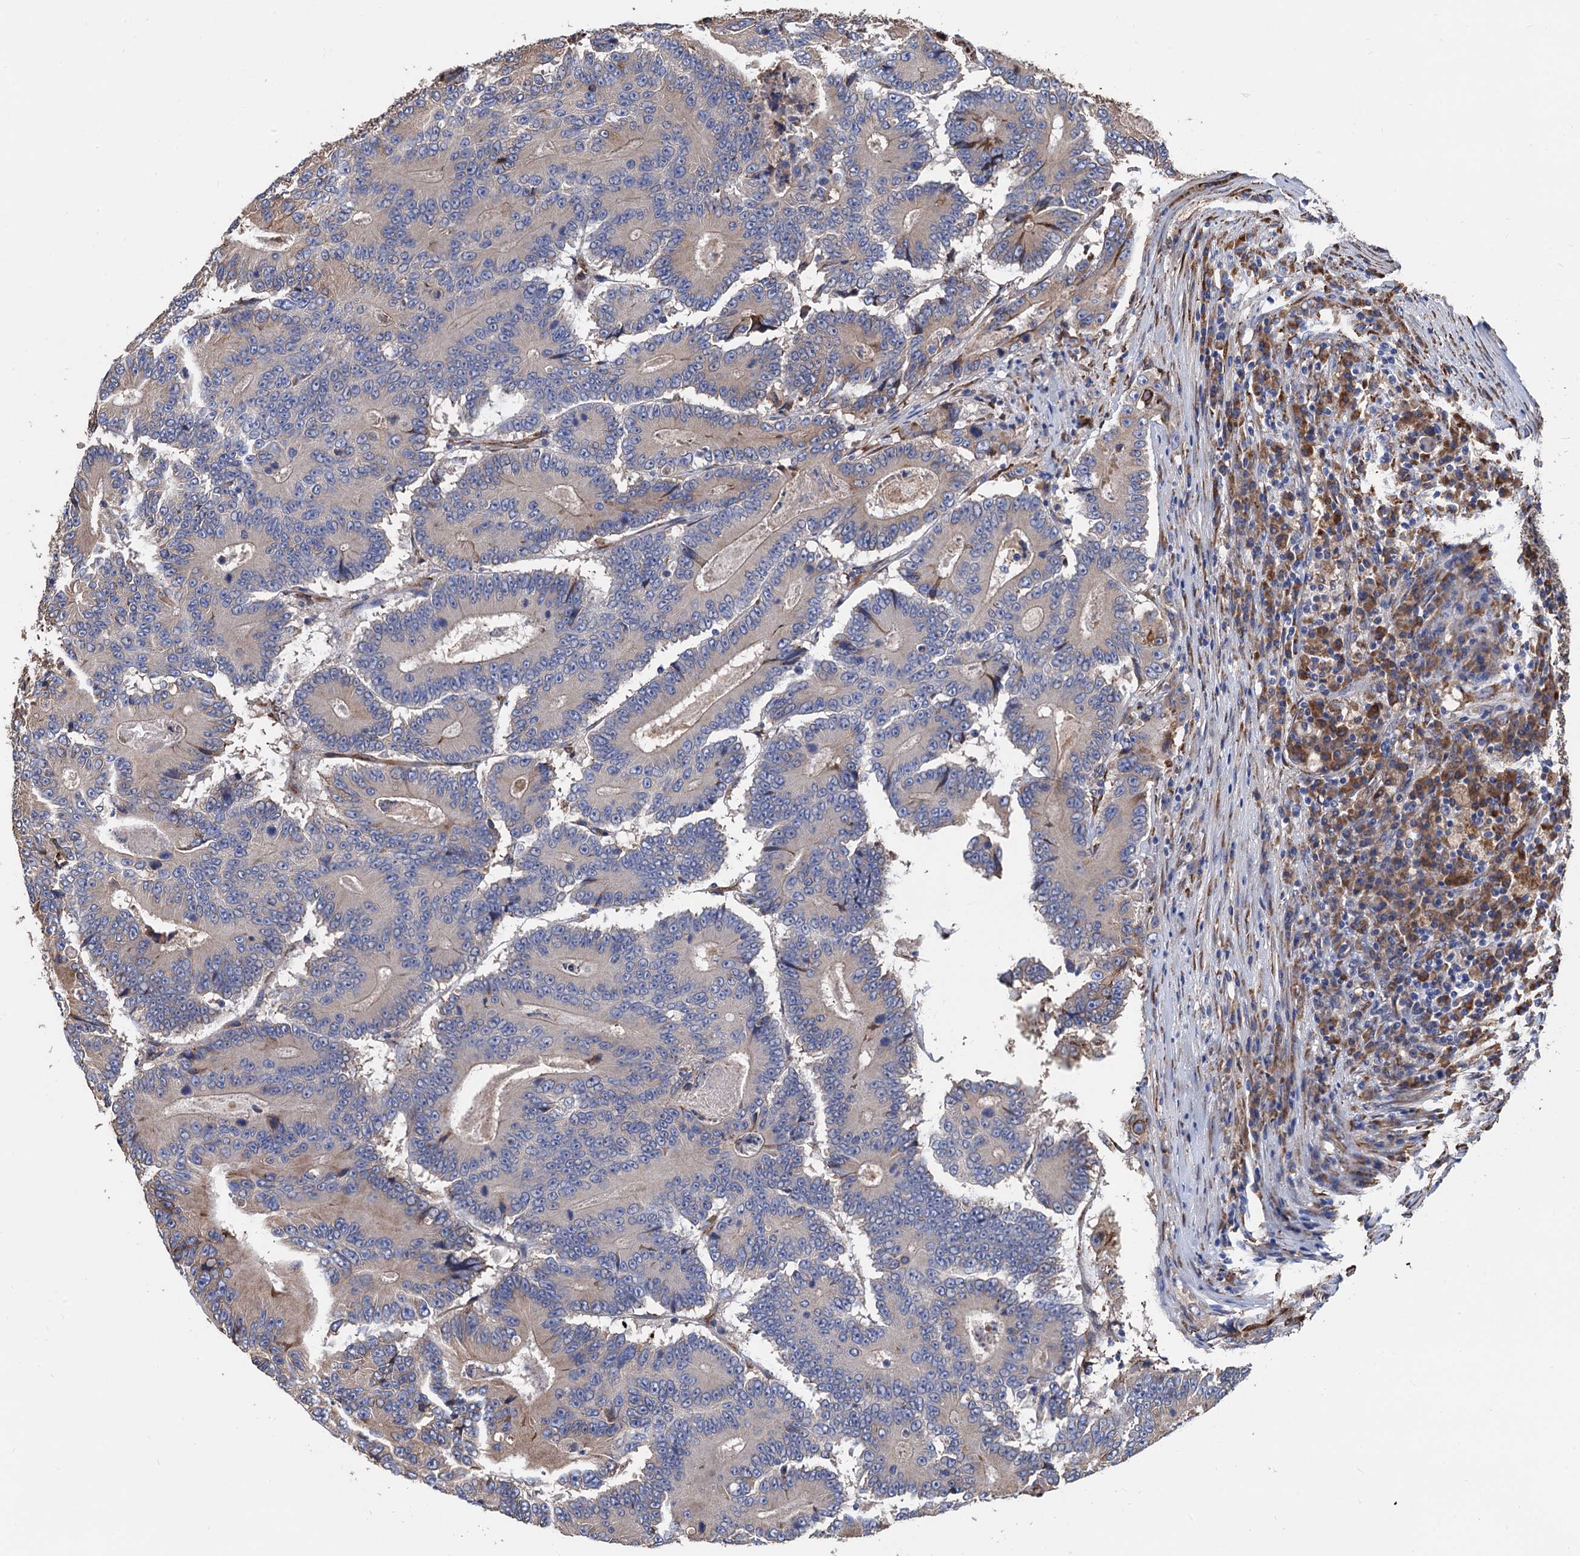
{"staining": {"intensity": "negative", "quantity": "none", "location": "none"}, "tissue": "colorectal cancer", "cell_type": "Tumor cells", "image_type": "cancer", "snomed": [{"axis": "morphology", "description": "Adenocarcinoma, NOS"}, {"axis": "topography", "description": "Colon"}], "caption": "Micrograph shows no protein expression in tumor cells of adenocarcinoma (colorectal) tissue.", "gene": "CNNM1", "patient": {"sex": "male", "age": 83}}